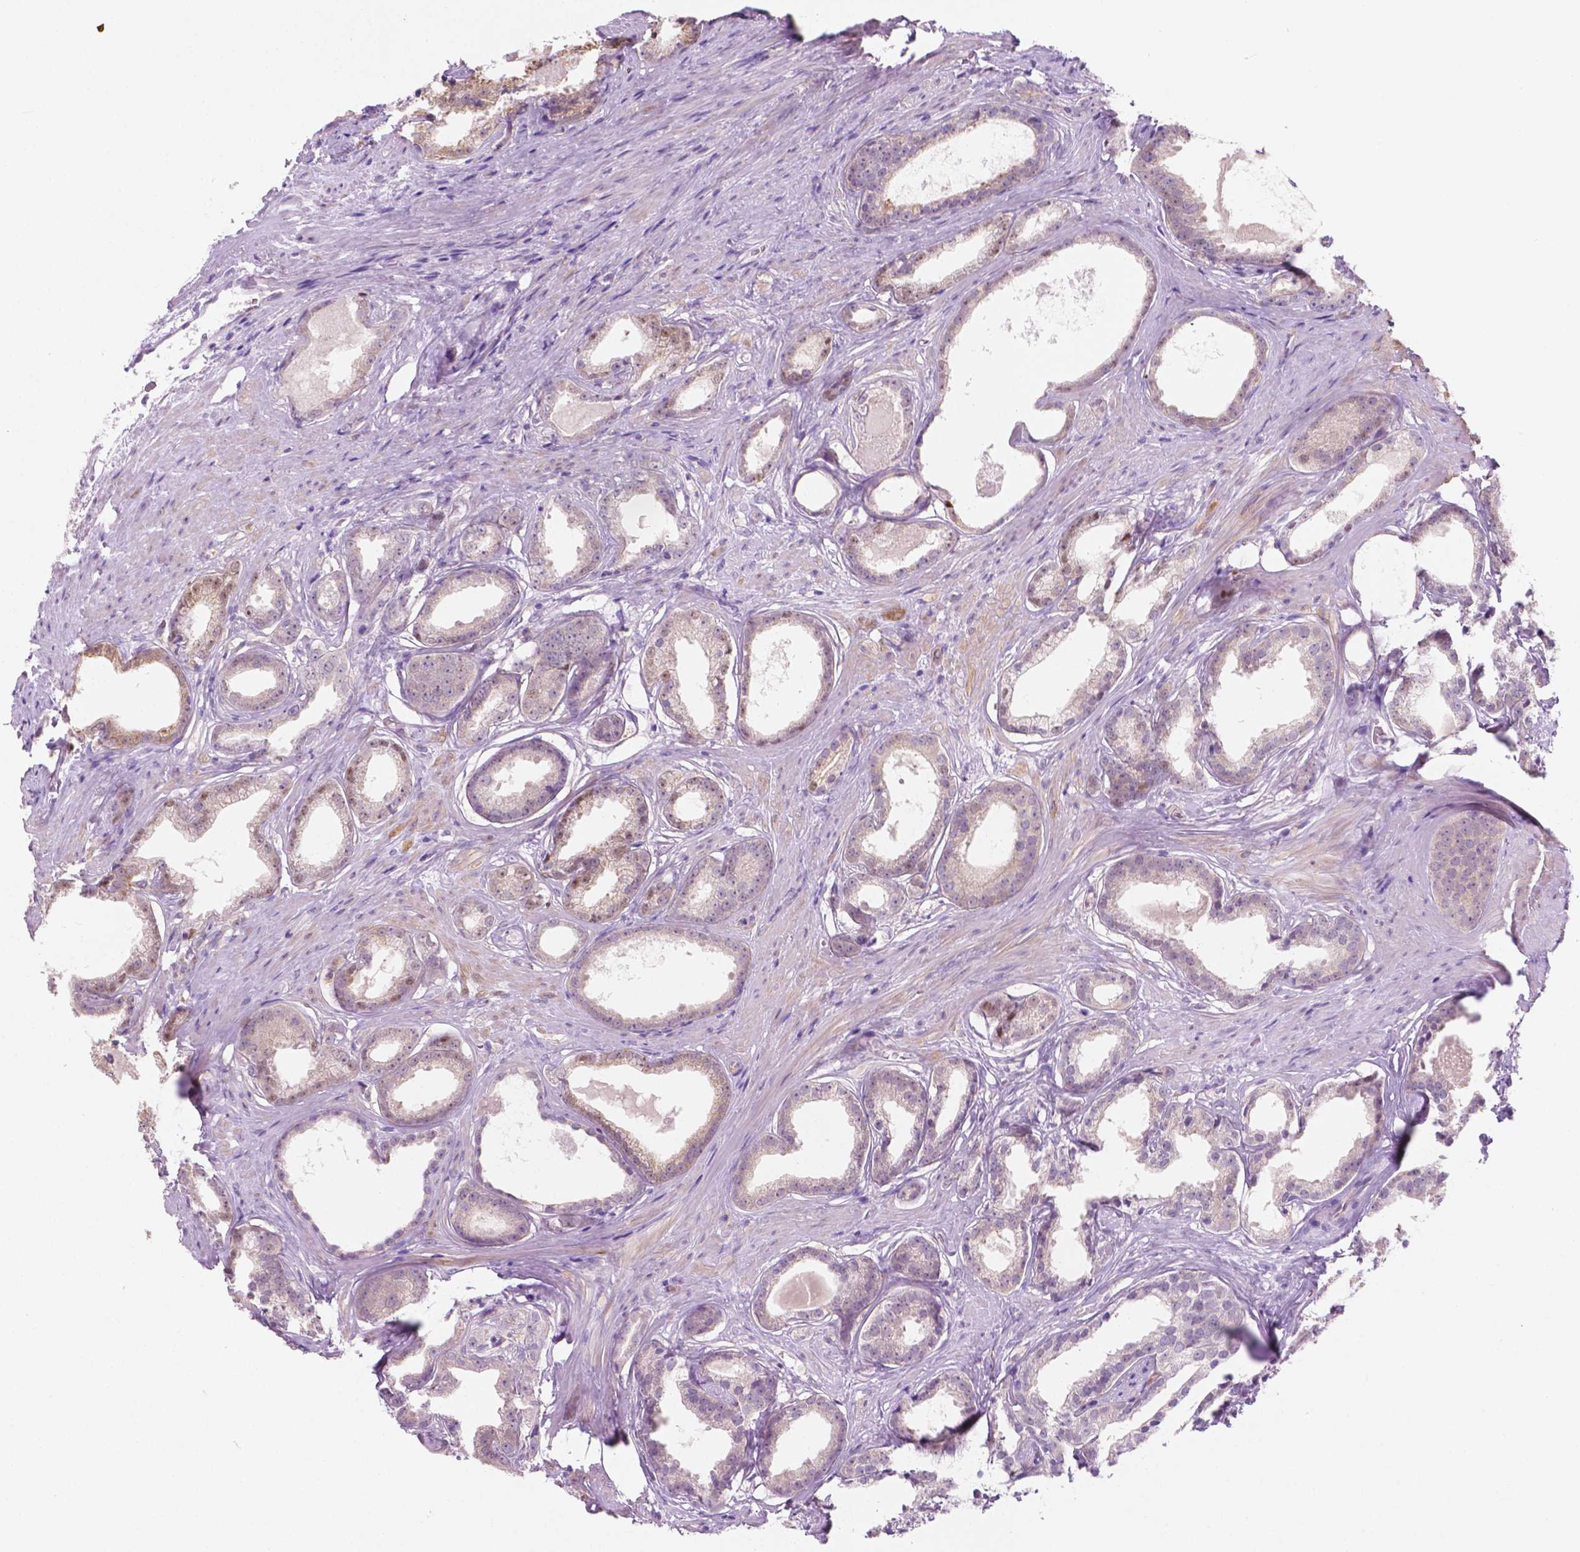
{"staining": {"intensity": "weak", "quantity": "<25%", "location": "cytoplasmic/membranous"}, "tissue": "prostate cancer", "cell_type": "Tumor cells", "image_type": "cancer", "snomed": [{"axis": "morphology", "description": "Adenocarcinoma, Low grade"}, {"axis": "topography", "description": "Prostate"}], "caption": "High power microscopy micrograph of an IHC image of prostate cancer (adenocarcinoma (low-grade)), revealing no significant staining in tumor cells.", "gene": "EPPK1", "patient": {"sex": "male", "age": 65}}